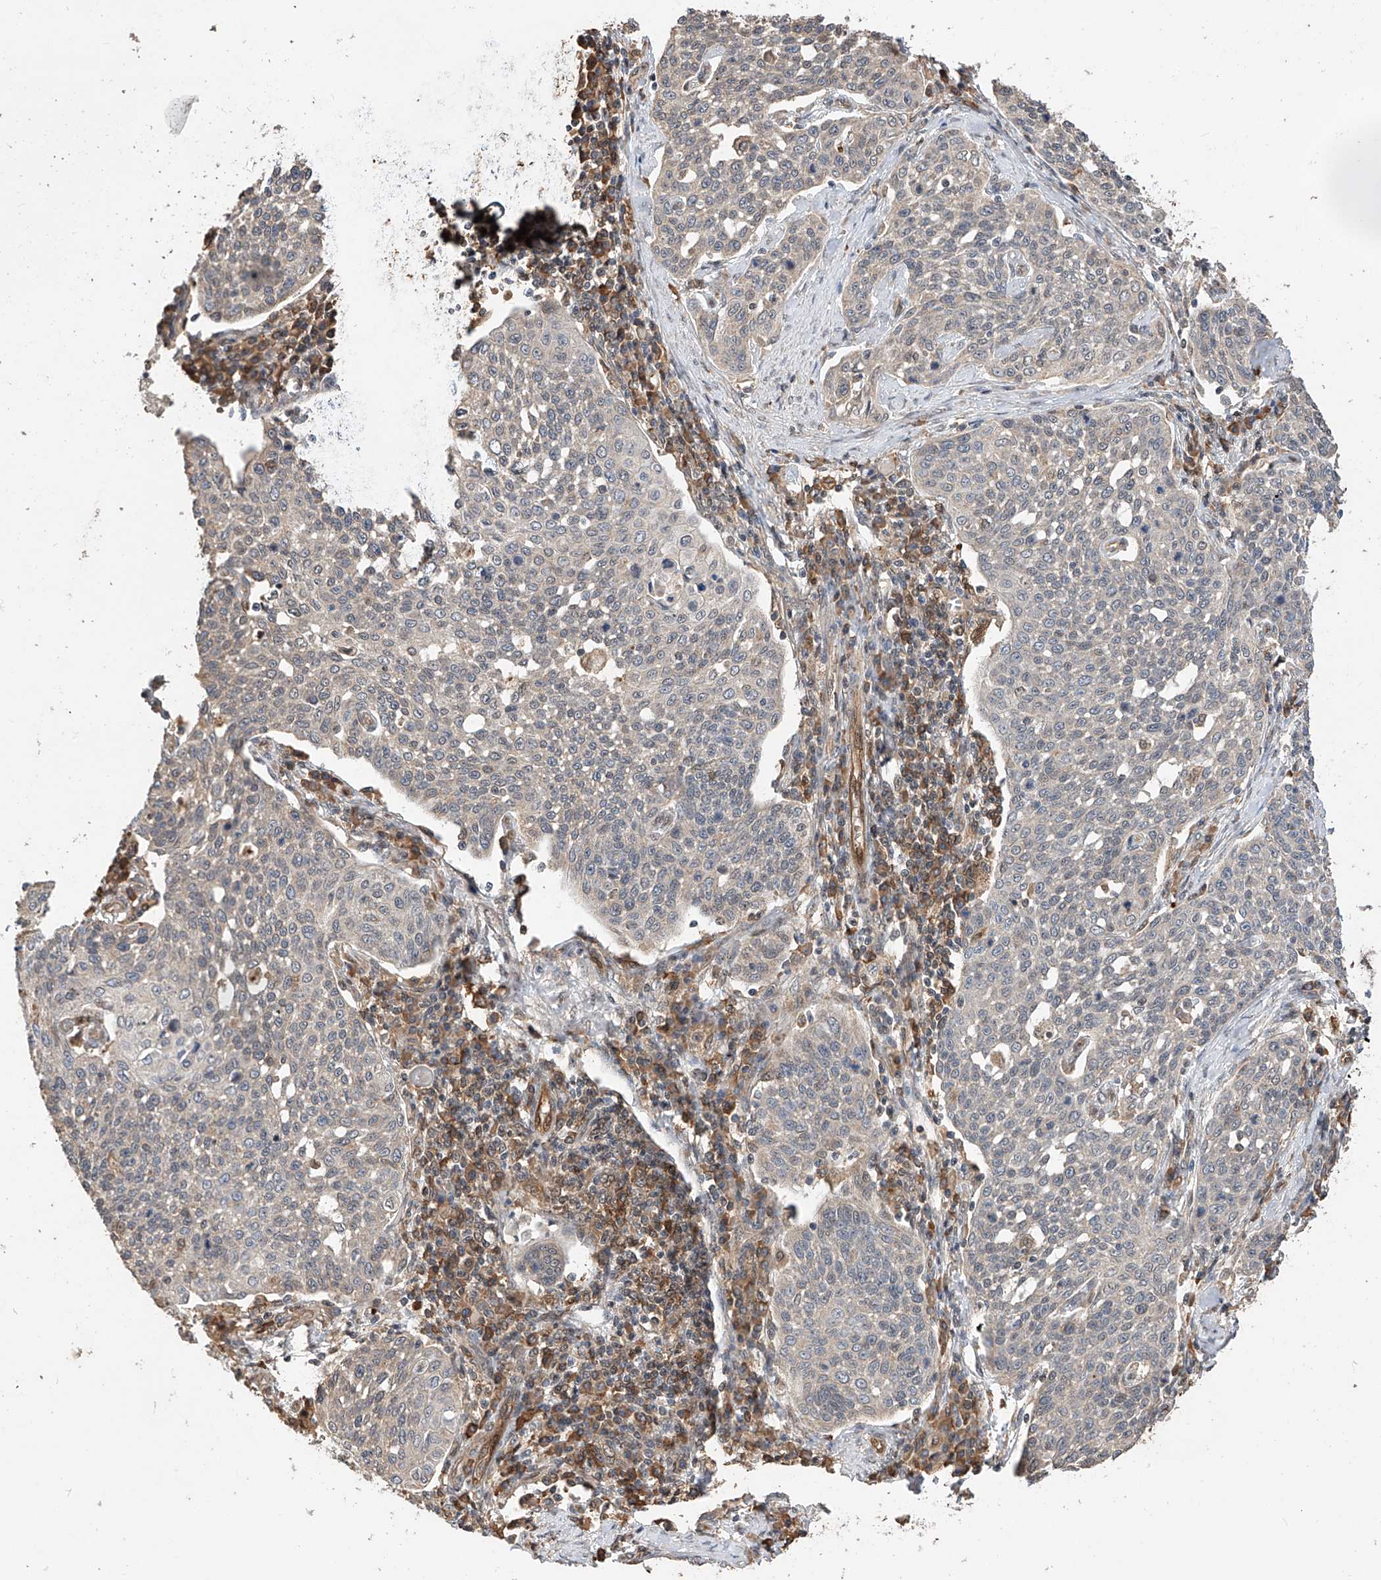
{"staining": {"intensity": "negative", "quantity": "none", "location": "none"}, "tissue": "cervical cancer", "cell_type": "Tumor cells", "image_type": "cancer", "snomed": [{"axis": "morphology", "description": "Squamous cell carcinoma, NOS"}, {"axis": "topography", "description": "Cervix"}], "caption": "The micrograph shows no staining of tumor cells in cervical cancer.", "gene": "RILPL2", "patient": {"sex": "female", "age": 34}}